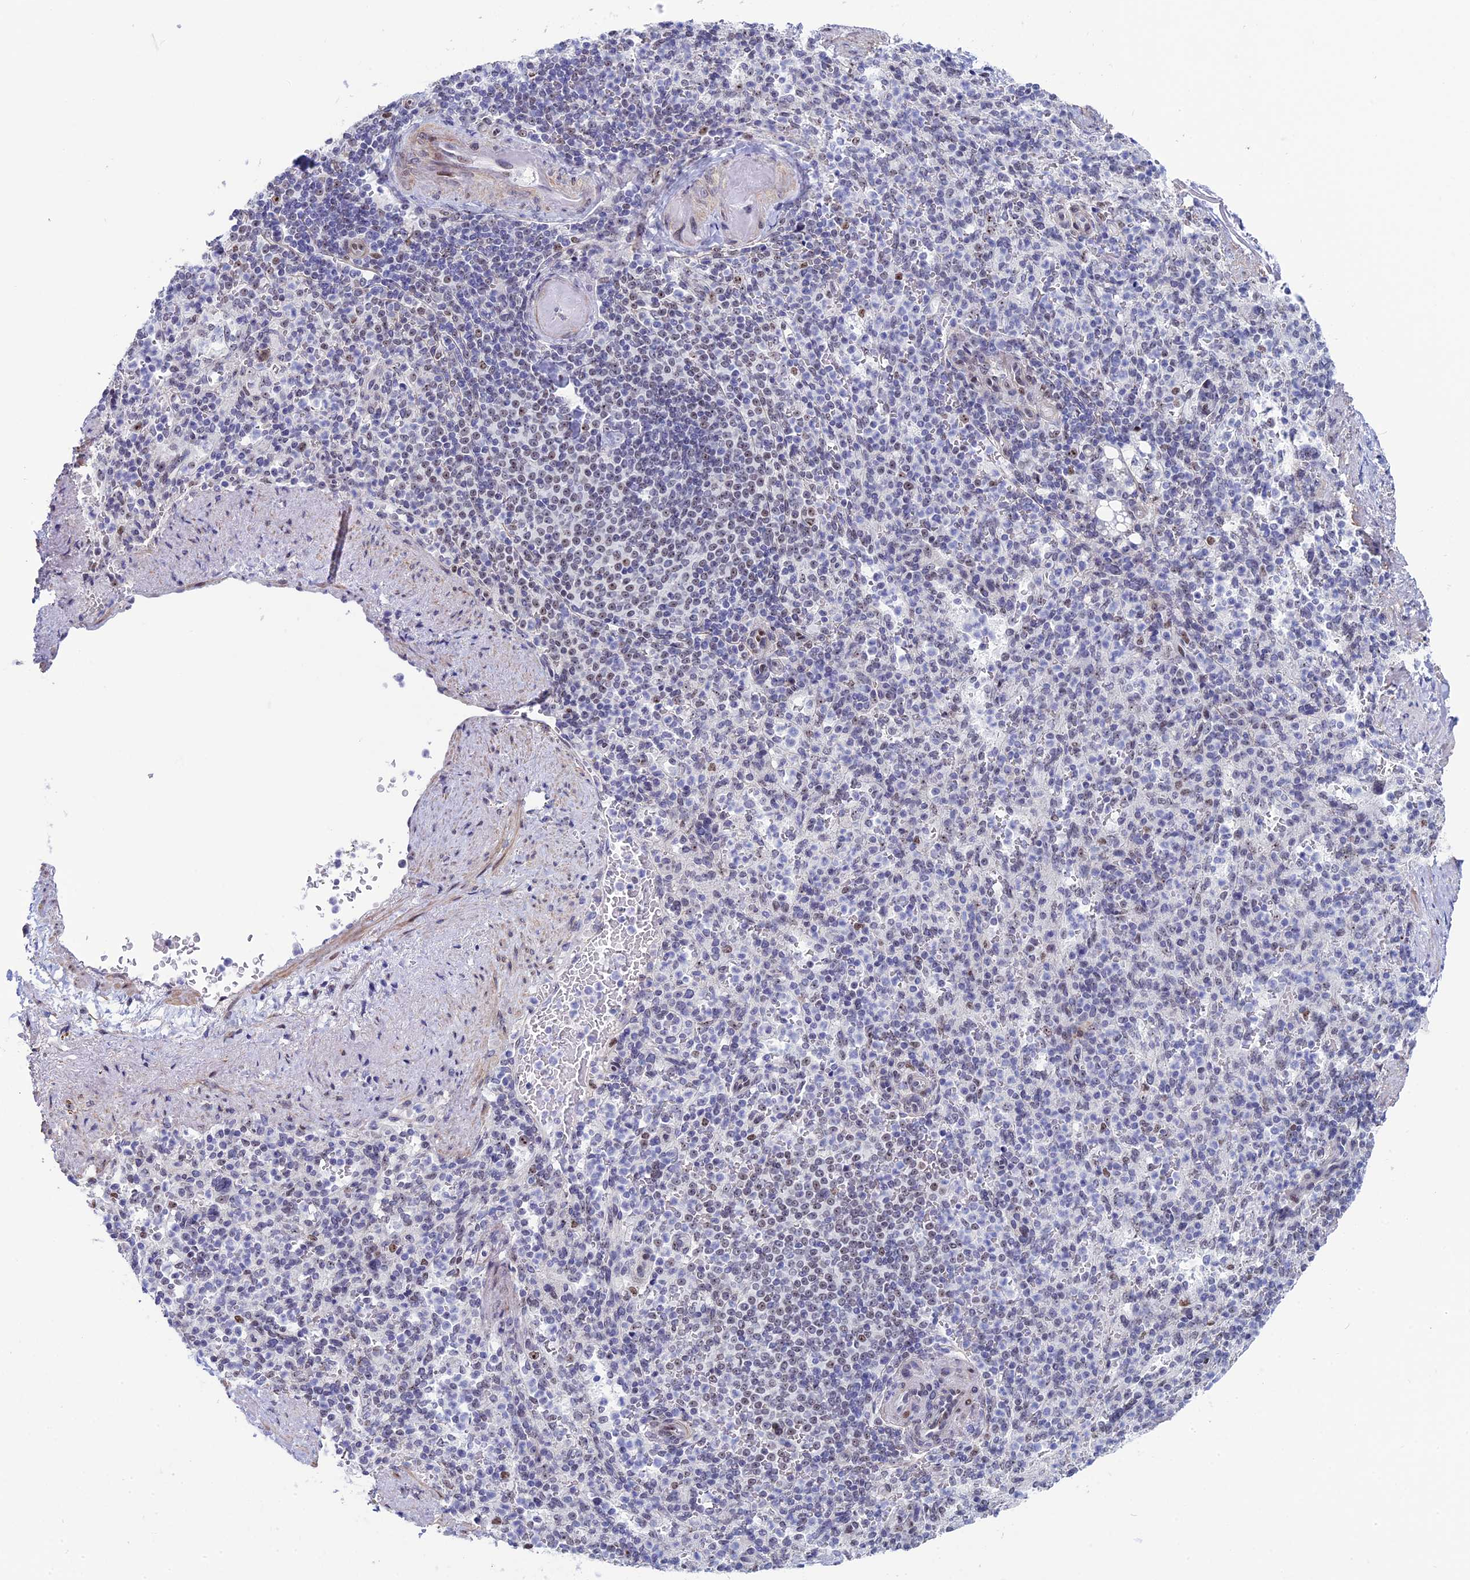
{"staining": {"intensity": "weak", "quantity": "<25%", "location": "nuclear"}, "tissue": "spleen", "cell_type": "Cells in red pulp", "image_type": "normal", "snomed": [{"axis": "morphology", "description": "Normal tissue, NOS"}, {"axis": "topography", "description": "Spleen"}], "caption": "Immunohistochemistry (IHC) photomicrograph of benign spleen: human spleen stained with DAB demonstrates no significant protein expression in cells in red pulp. (Immunohistochemistry (IHC), brightfield microscopy, high magnification).", "gene": "CCDC86", "patient": {"sex": "female", "age": 74}}